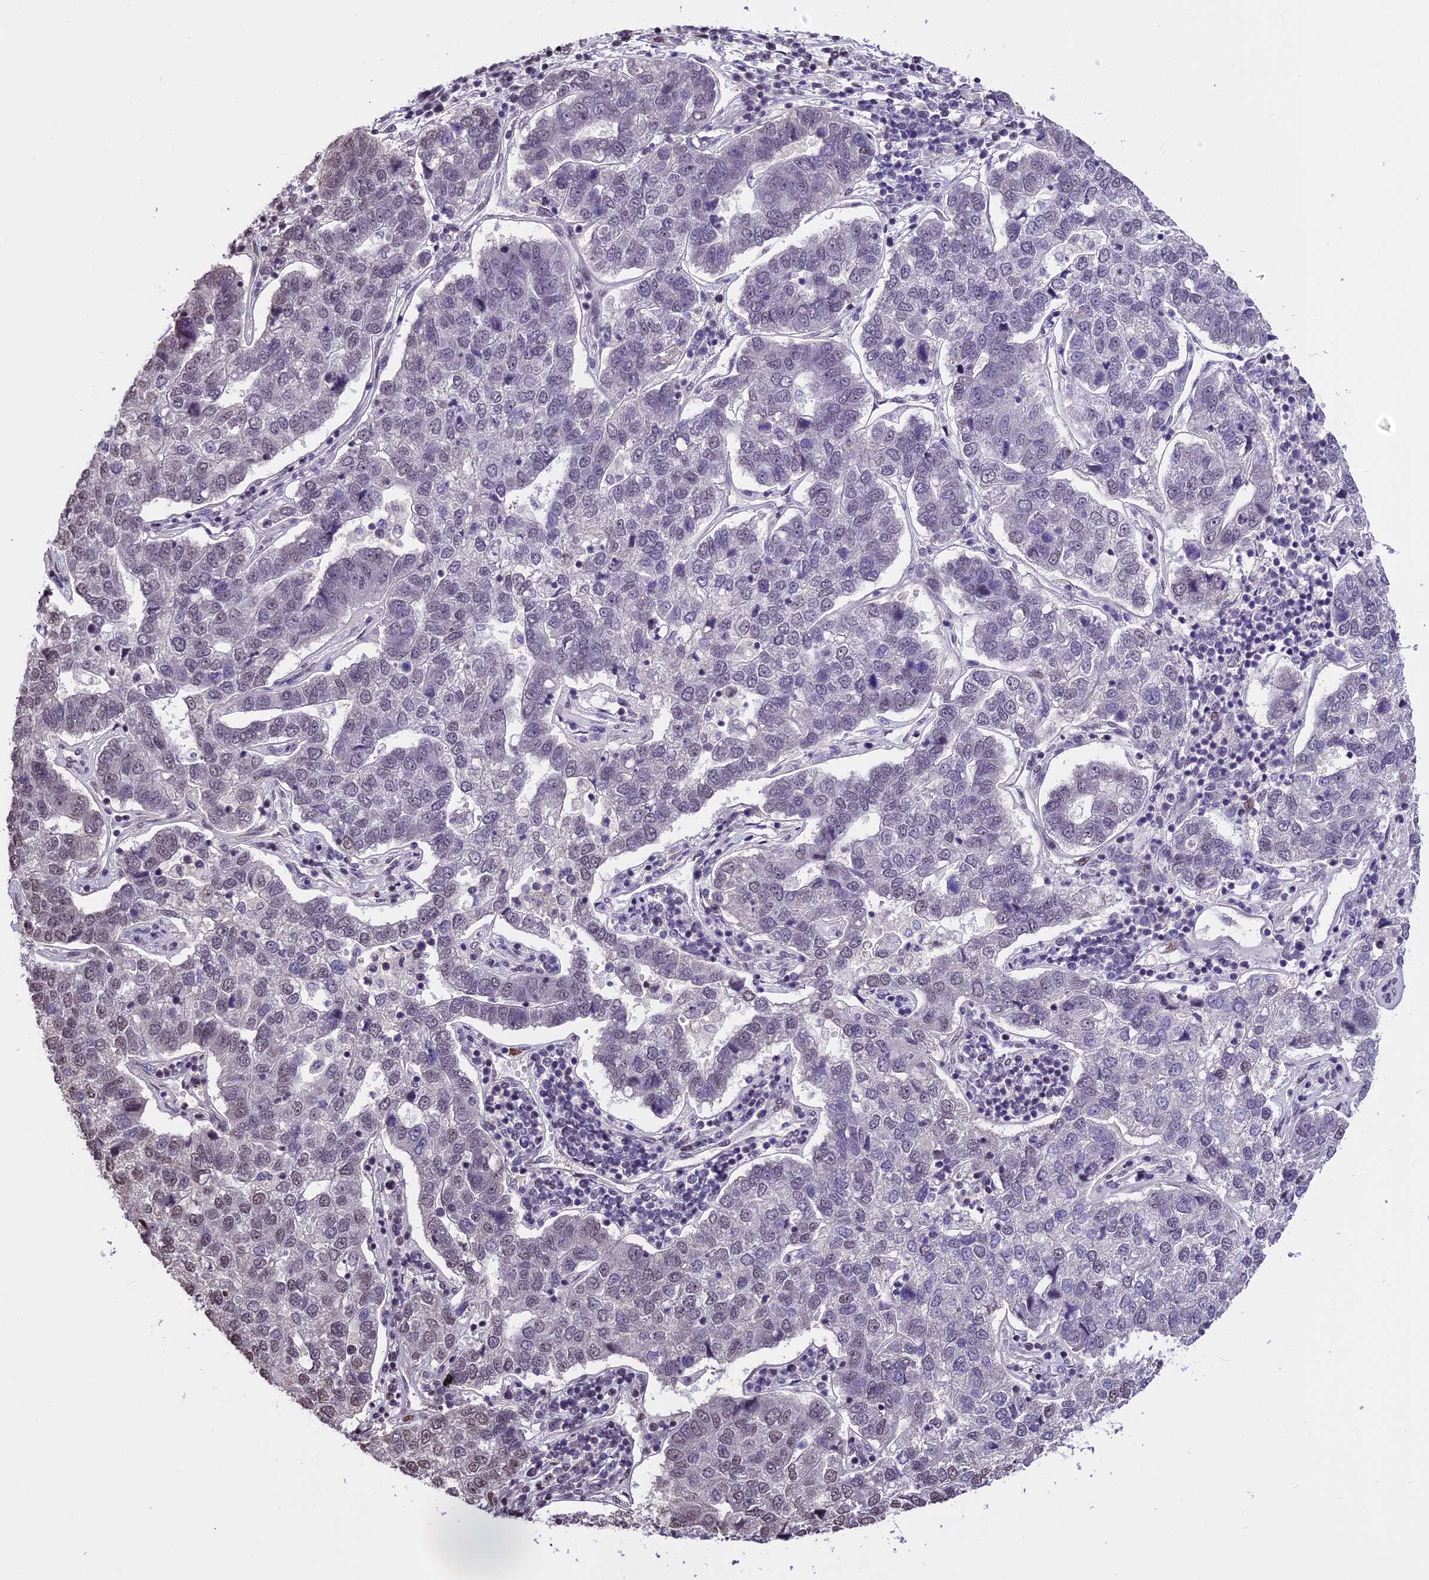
{"staining": {"intensity": "weak", "quantity": "<25%", "location": "nuclear"}, "tissue": "pancreatic cancer", "cell_type": "Tumor cells", "image_type": "cancer", "snomed": [{"axis": "morphology", "description": "Adenocarcinoma, NOS"}, {"axis": "topography", "description": "Pancreas"}], "caption": "Immunohistochemical staining of pancreatic cancer displays no significant positivity in tumor cells.", "gene": "POLR3E", "patient": {"sex": "female", "age": 61}}